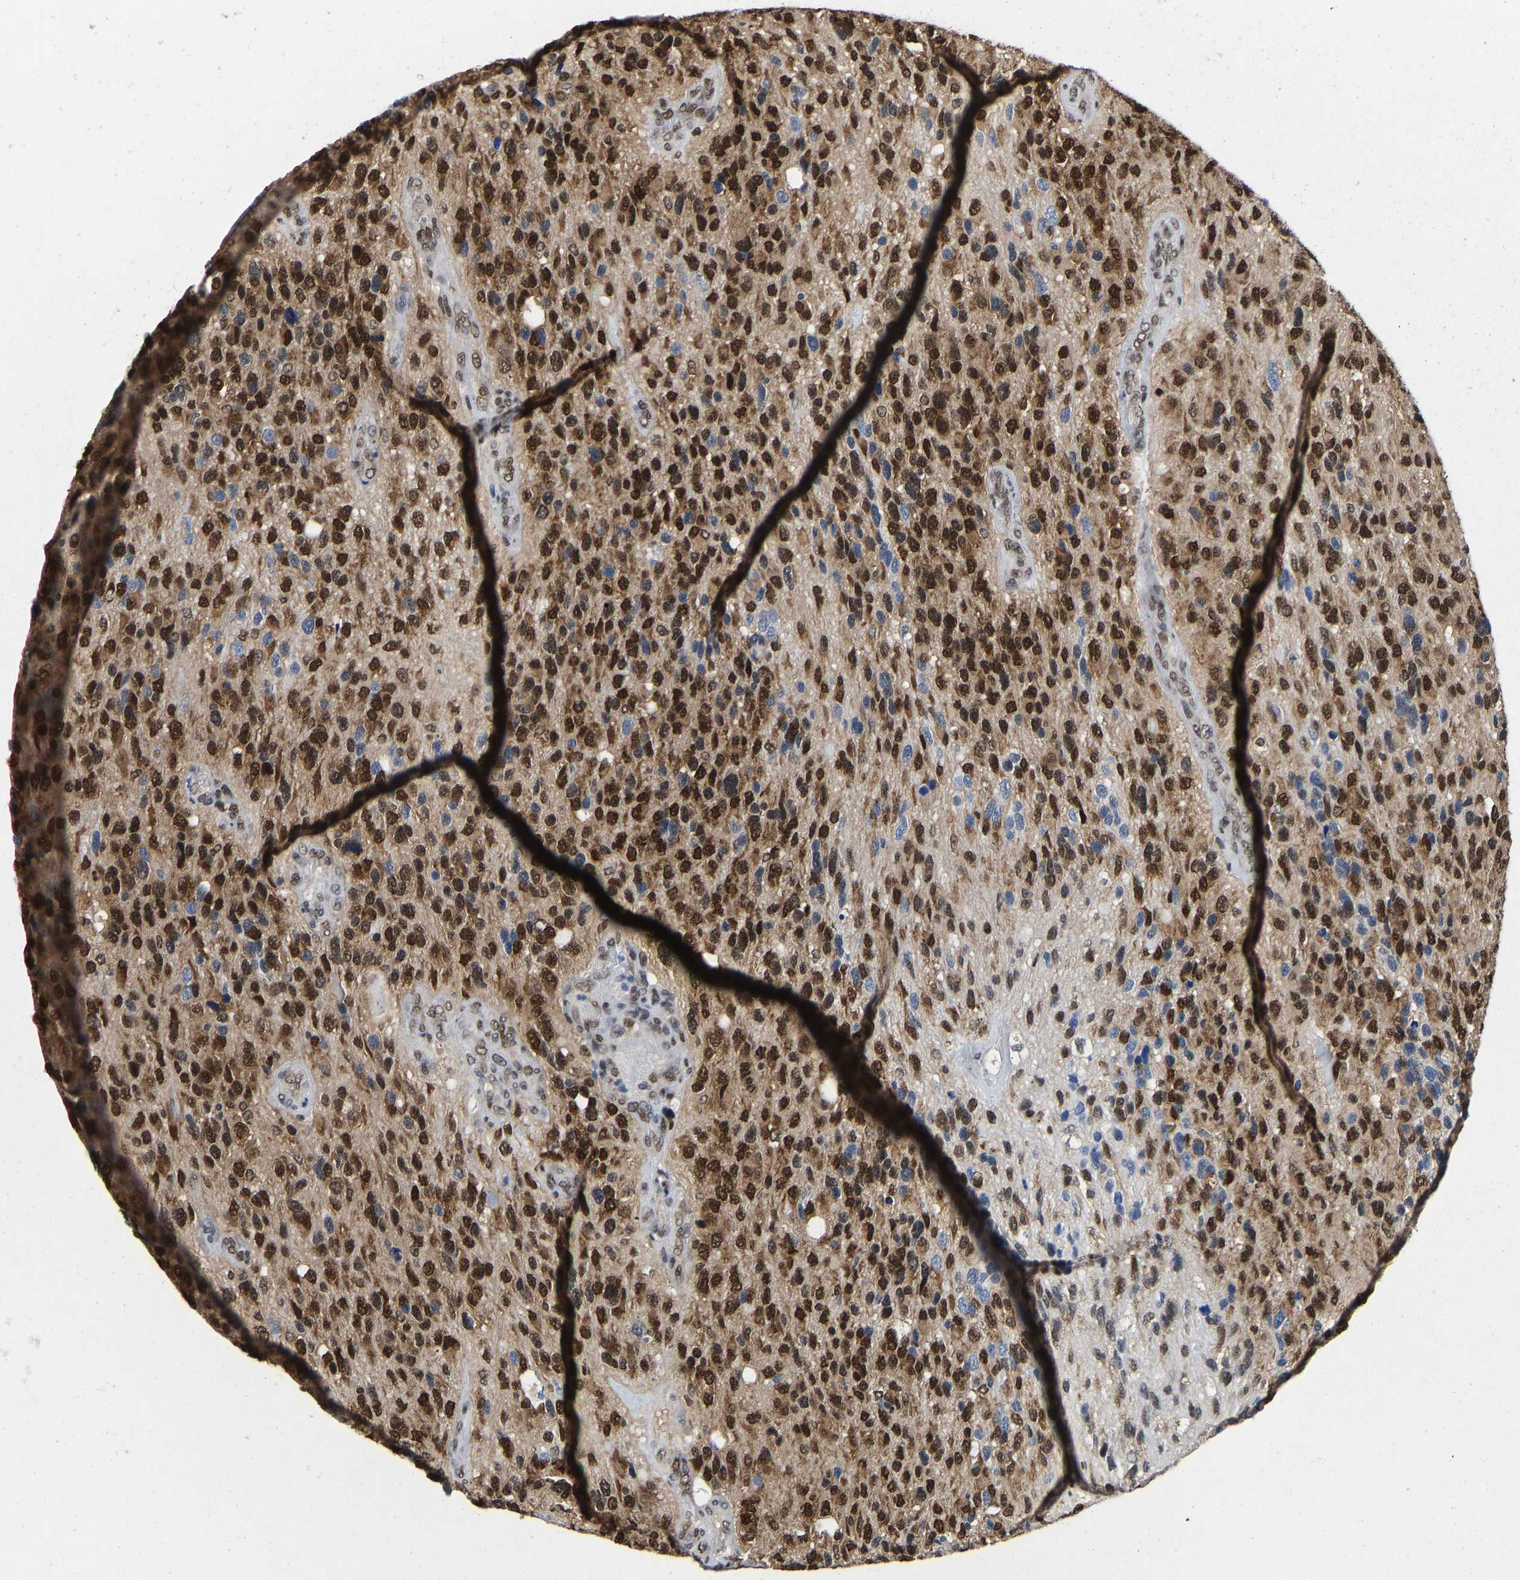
{"staining": {"intensity": "strong", "quantity": ">75%", "location": "nuclear"}, "tissue": "glioma", "cell_type": "Tumor cells", "image_type": "cancer", "snomed": [{"axis": "morphology", "description": "Glioma, malignant, High grade"}, {"axis": "topography", "description": "Brain"}], "caption": "Strong nuclear staining is present in approximately >75% of tumor cells in malignant glioma (high-grade).", "gene": "QKI", "patient": {"sex": "female", "age": 58}}